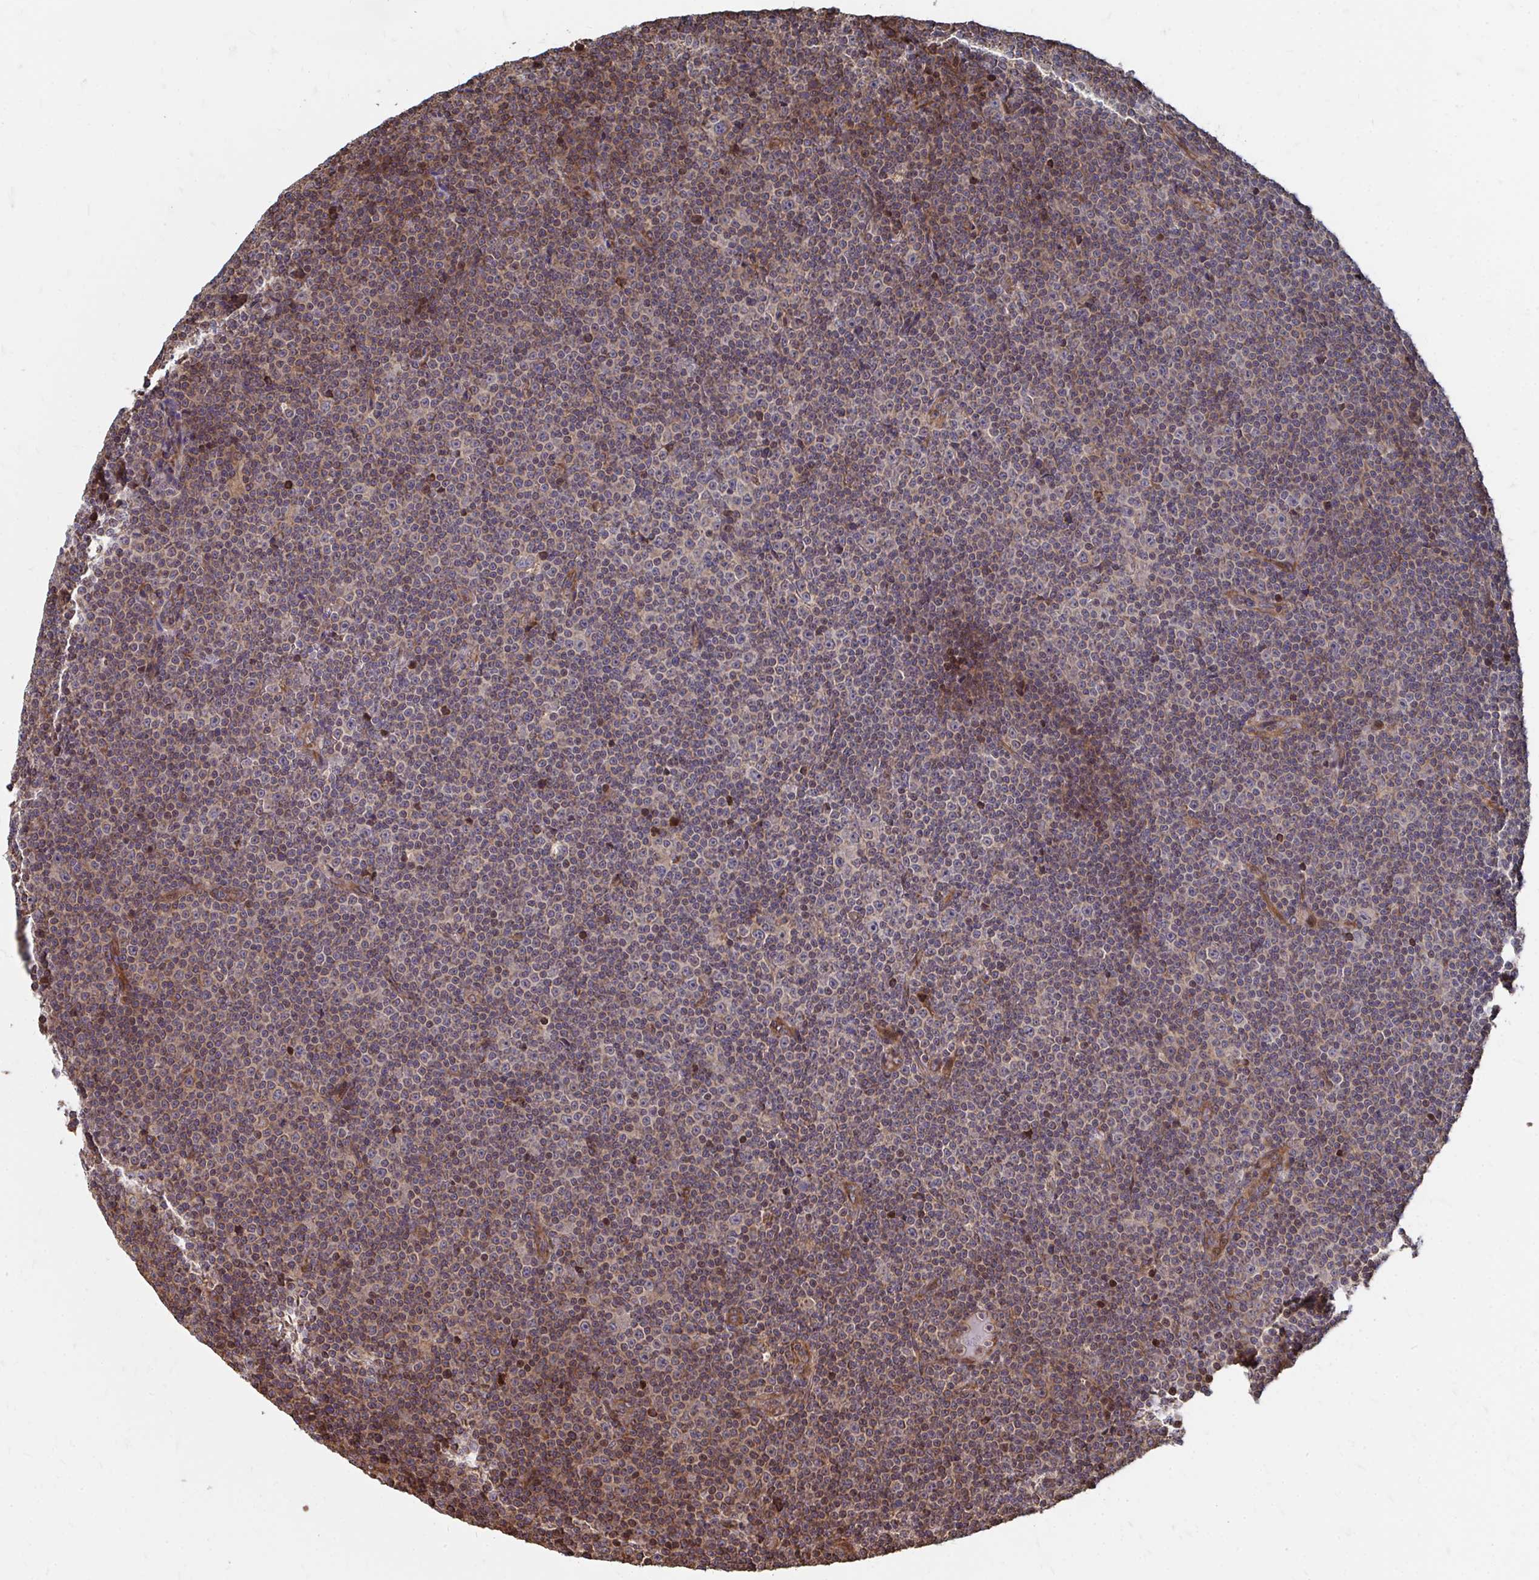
{"staining": {"intensity": "weak", "quantity": "25%-75%", "location": "cytoplasmic/membranous"}, "tissue": "lymphoma", "cell_type": "Tumor cells", "image_type": "cancer", "snomed": [{"axis": "morphology", "description": "Malignant lymphoma, non-Hodgkin's type, Low grade"}, {"axis": "topography", "description": "Lymph node"}], "caption": "Brown immunohistochemical staining in human malignant lymphoma, non-Hodgkin's type (low-grade) reveals weak cytoplasmic/membranous expression in about 25%-75% of tumor cells. The protein is shown in brown color, while the nuclei are stained blue.", "gene": "FAM89A", "patient": {"sex": "female", "age": 67}}